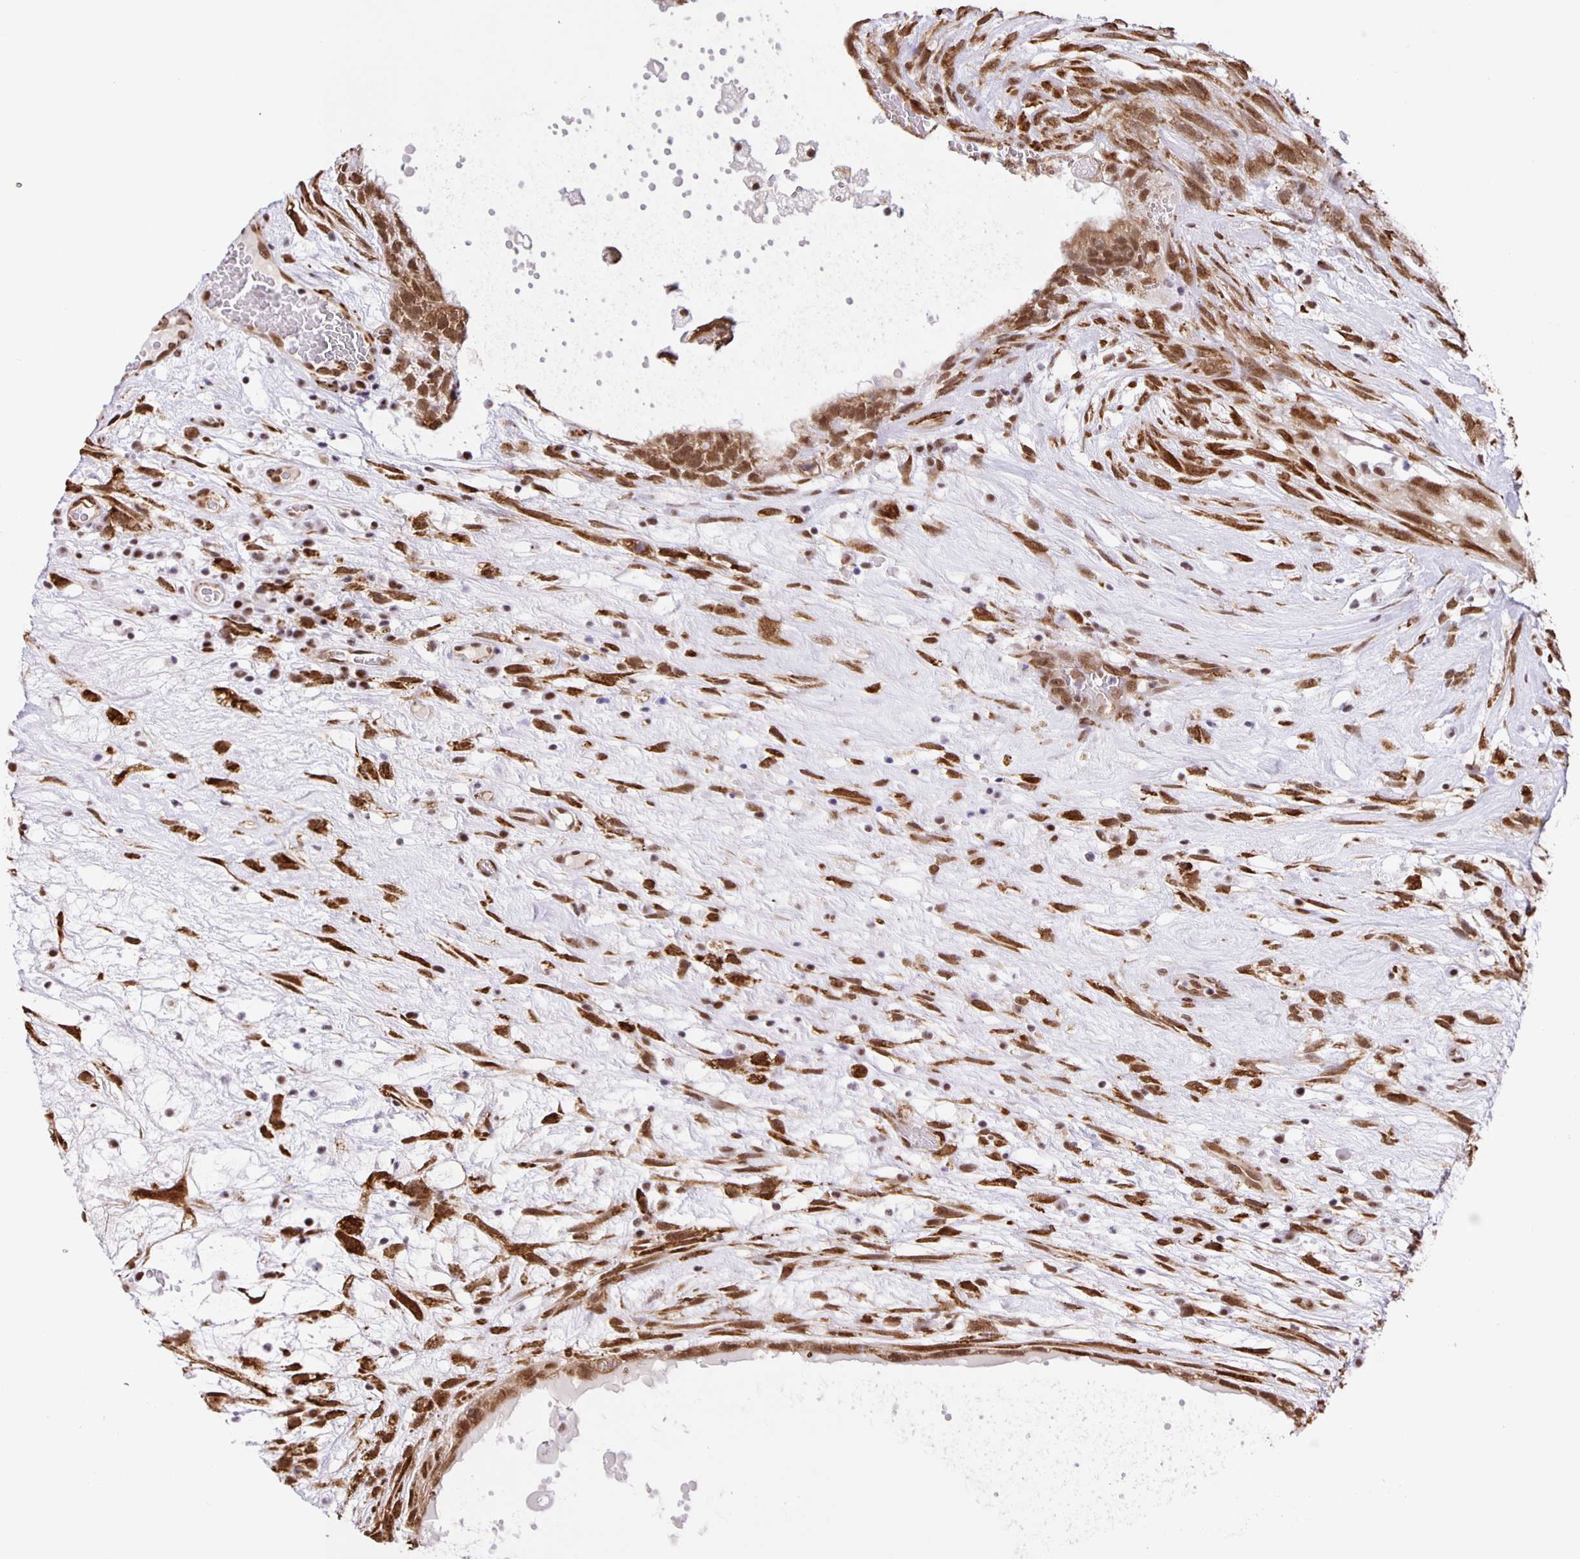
{"staining": {"intensity": "moderate", "quantity": ">75%", "location": "nuclear"}, "tissue": "testis cancer", "cell_type": "Tumor cells", "image_type": "cancer", "snomed": [{"axis": "morphology", "description": "Normal tissue, NOS"}, {"axis": "morphology", "description": "Carcinoma, Embryonal, NOS"}, {"axis": "topography", "description": "Testis"}], "caption": "Protein expression analysis of embryonal carcinoma (testis) displays moderate nuclear positivity in approximately >75% of tumor cells.", "gene": "ZRANB2", "patient": {"sex": "male", "age": 32}}